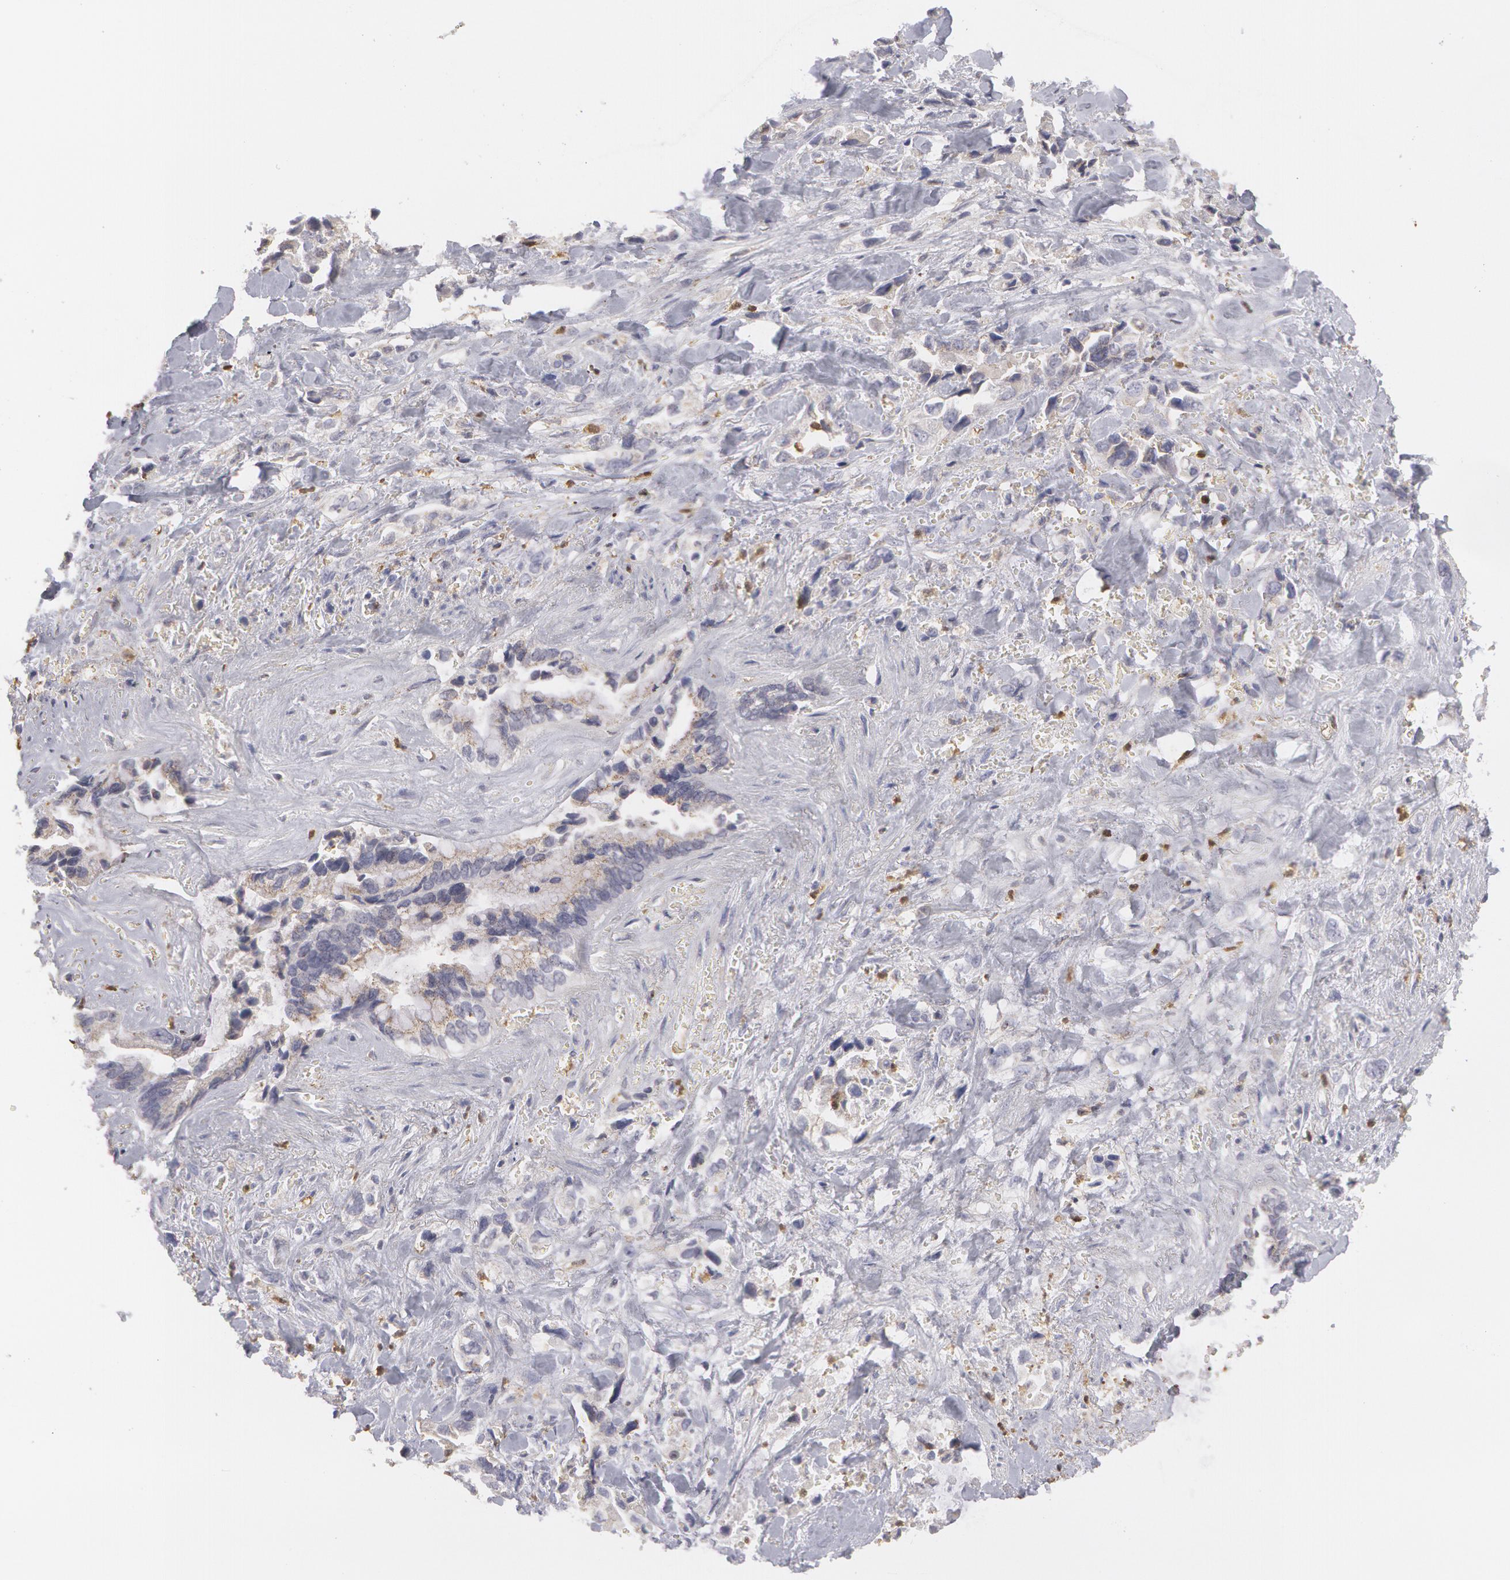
{"staining": {"intensity": "weak", "quantity": "25%-75%", "location": "cytoplasmic/membranous"}, "tissue": "pancreatic cancer", "cell_type": "Tumor cells", "image_type": "cancer", "snomed": [{"axis": "morphology", "description": "Adenocarcinoma, NOS"}, {"axis": "topography", "description": "Pancreas"}], "caption": "There is low levels of weak cytoplasmic/membranous expression in tumor cells of pancreatic cancer (adenocarcinoma), as demonstrated by immunohistochemical staining (brown color).", "gene": "CAT", "patient": {"sex": "male", "age": 69}}